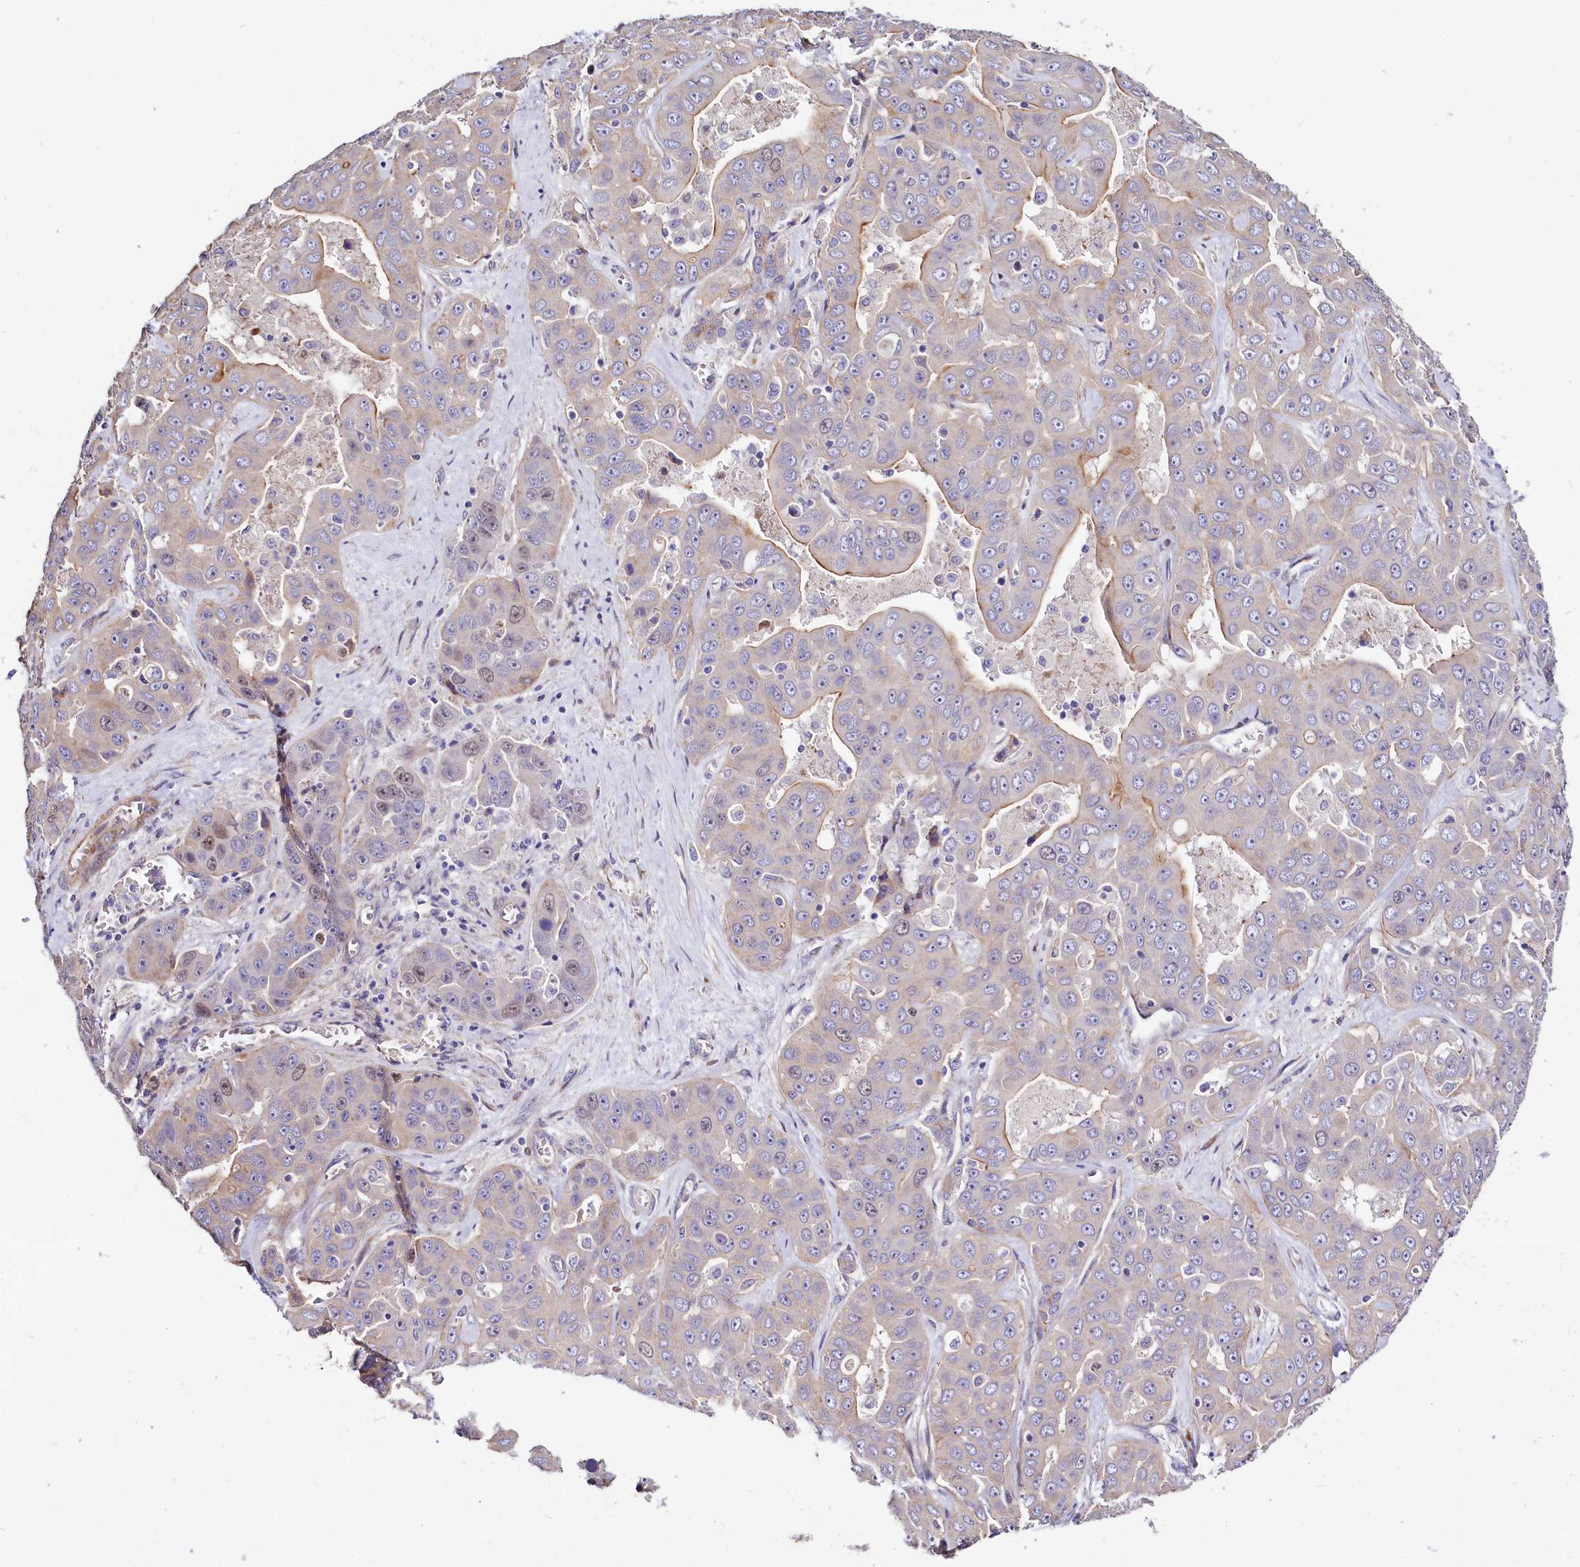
{"staining": {"intensity": "weak", "quantity": "<25%", "location": "cytoplasmic/membranous,nuclear"}, "tissue": "liver cancer", "cell_type": "Tumor cells", "image_type": "cancer", "snomed": [{"axis": "morphology", "description": "Cholangiocarcinoma"}, {"axis": "topography", "description": "Liver"}], "caption": "Liver cholangiocarcinoma was stained to show a protein in brown. There is no significant staining in tumor cells.", "gene": "WNT8A", "patient": {"sex": "female", "age": 52}}